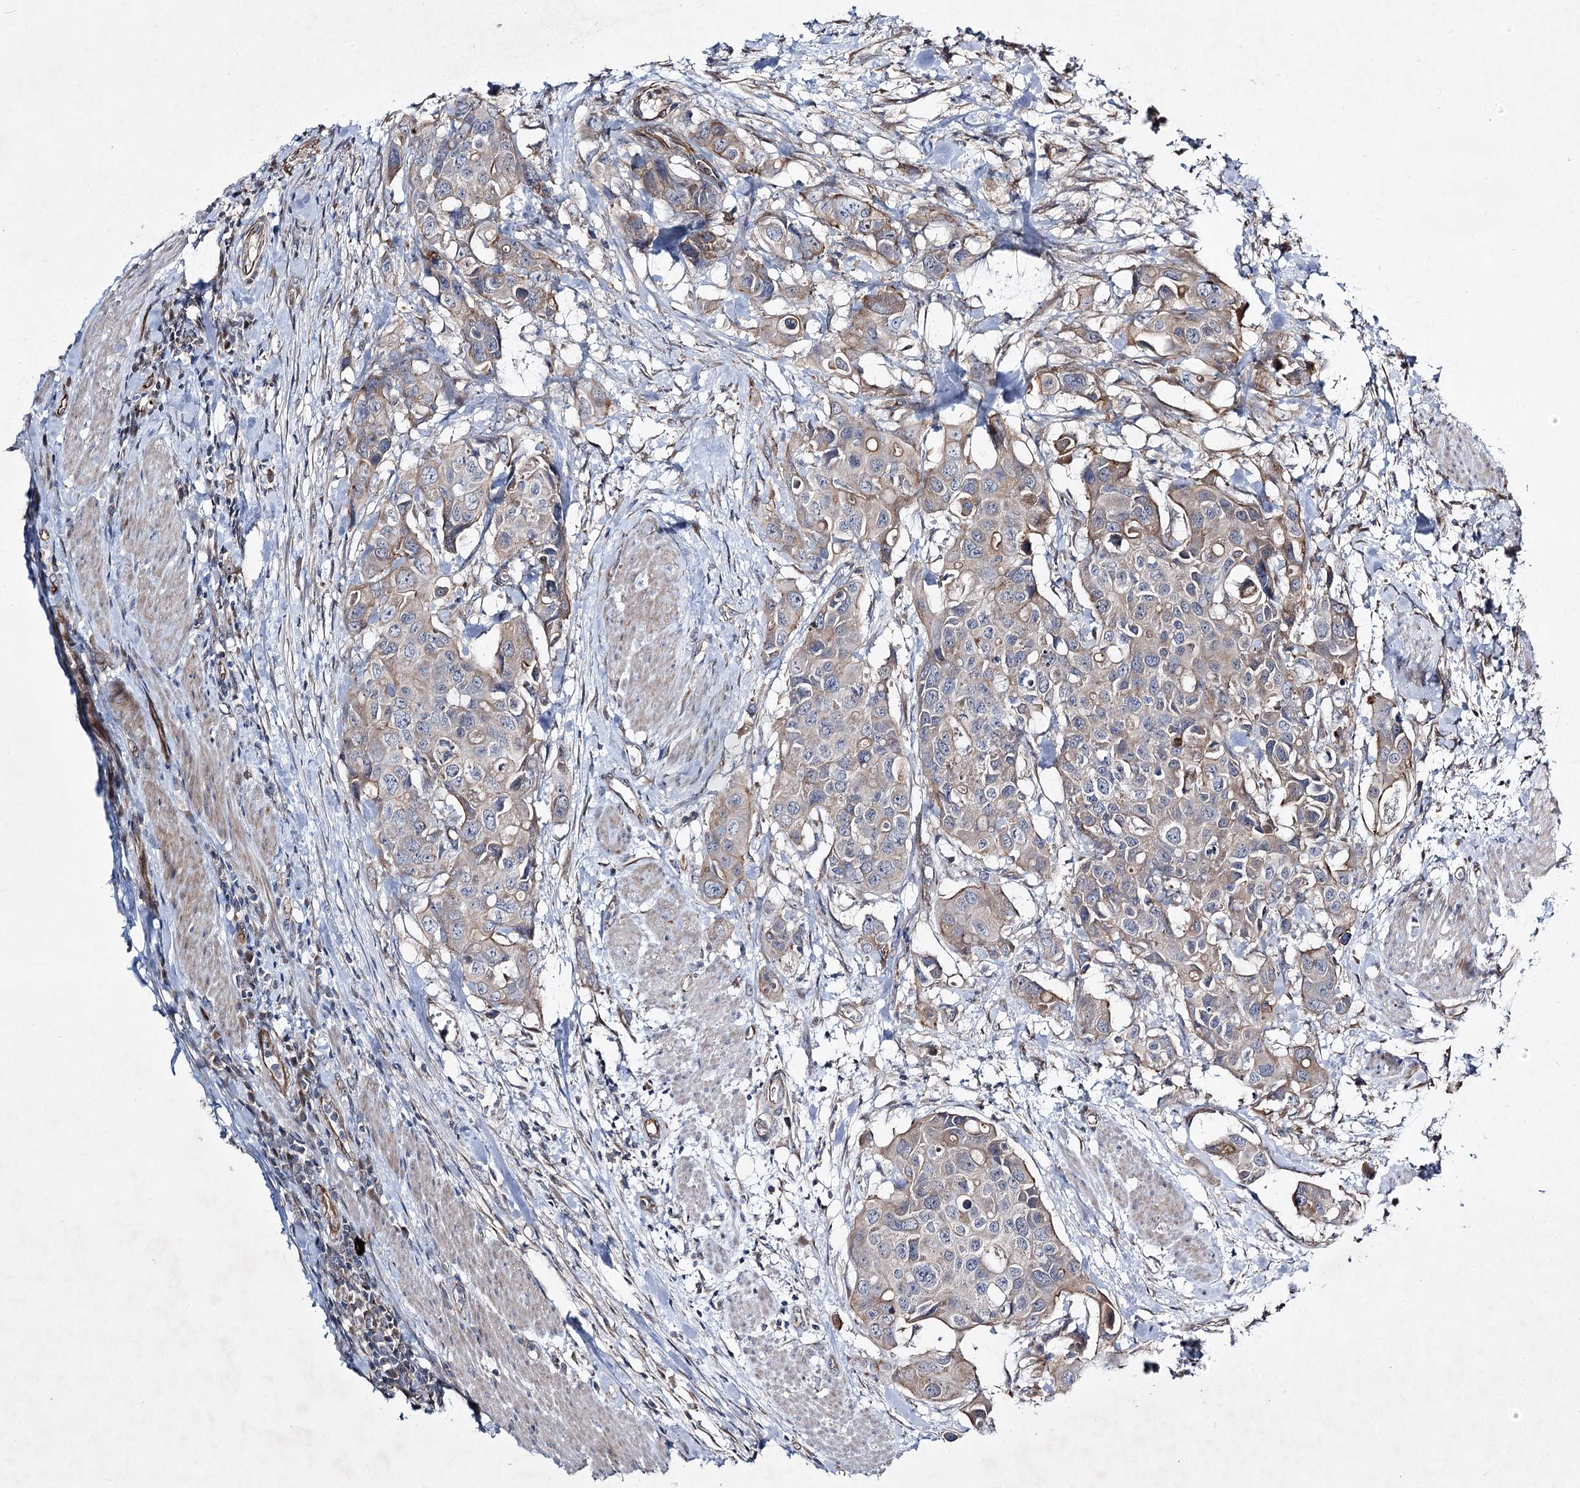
{"staining": {"intensity": "moderate", "quantity": "<25%", "location": "cytoplasmic/membranous"}, "tissue": "colorectal cancer", "cell_type": "Tumor cells", "image_type": "cancer", "snomed": [{"axis": "morphology", "description": "Adenocarcinoma, NOS"}, {"axis": "topography", "description": "Colon"}], "caption": "This histopathology image shows IHC staining of human adenocarcinoma (colorectal), with low moderate cytoplasmic/membranous staining in about <25% of tumor cells.", "gene": "KIAA0825", "patient": {"sex": "male", "age": 77}}